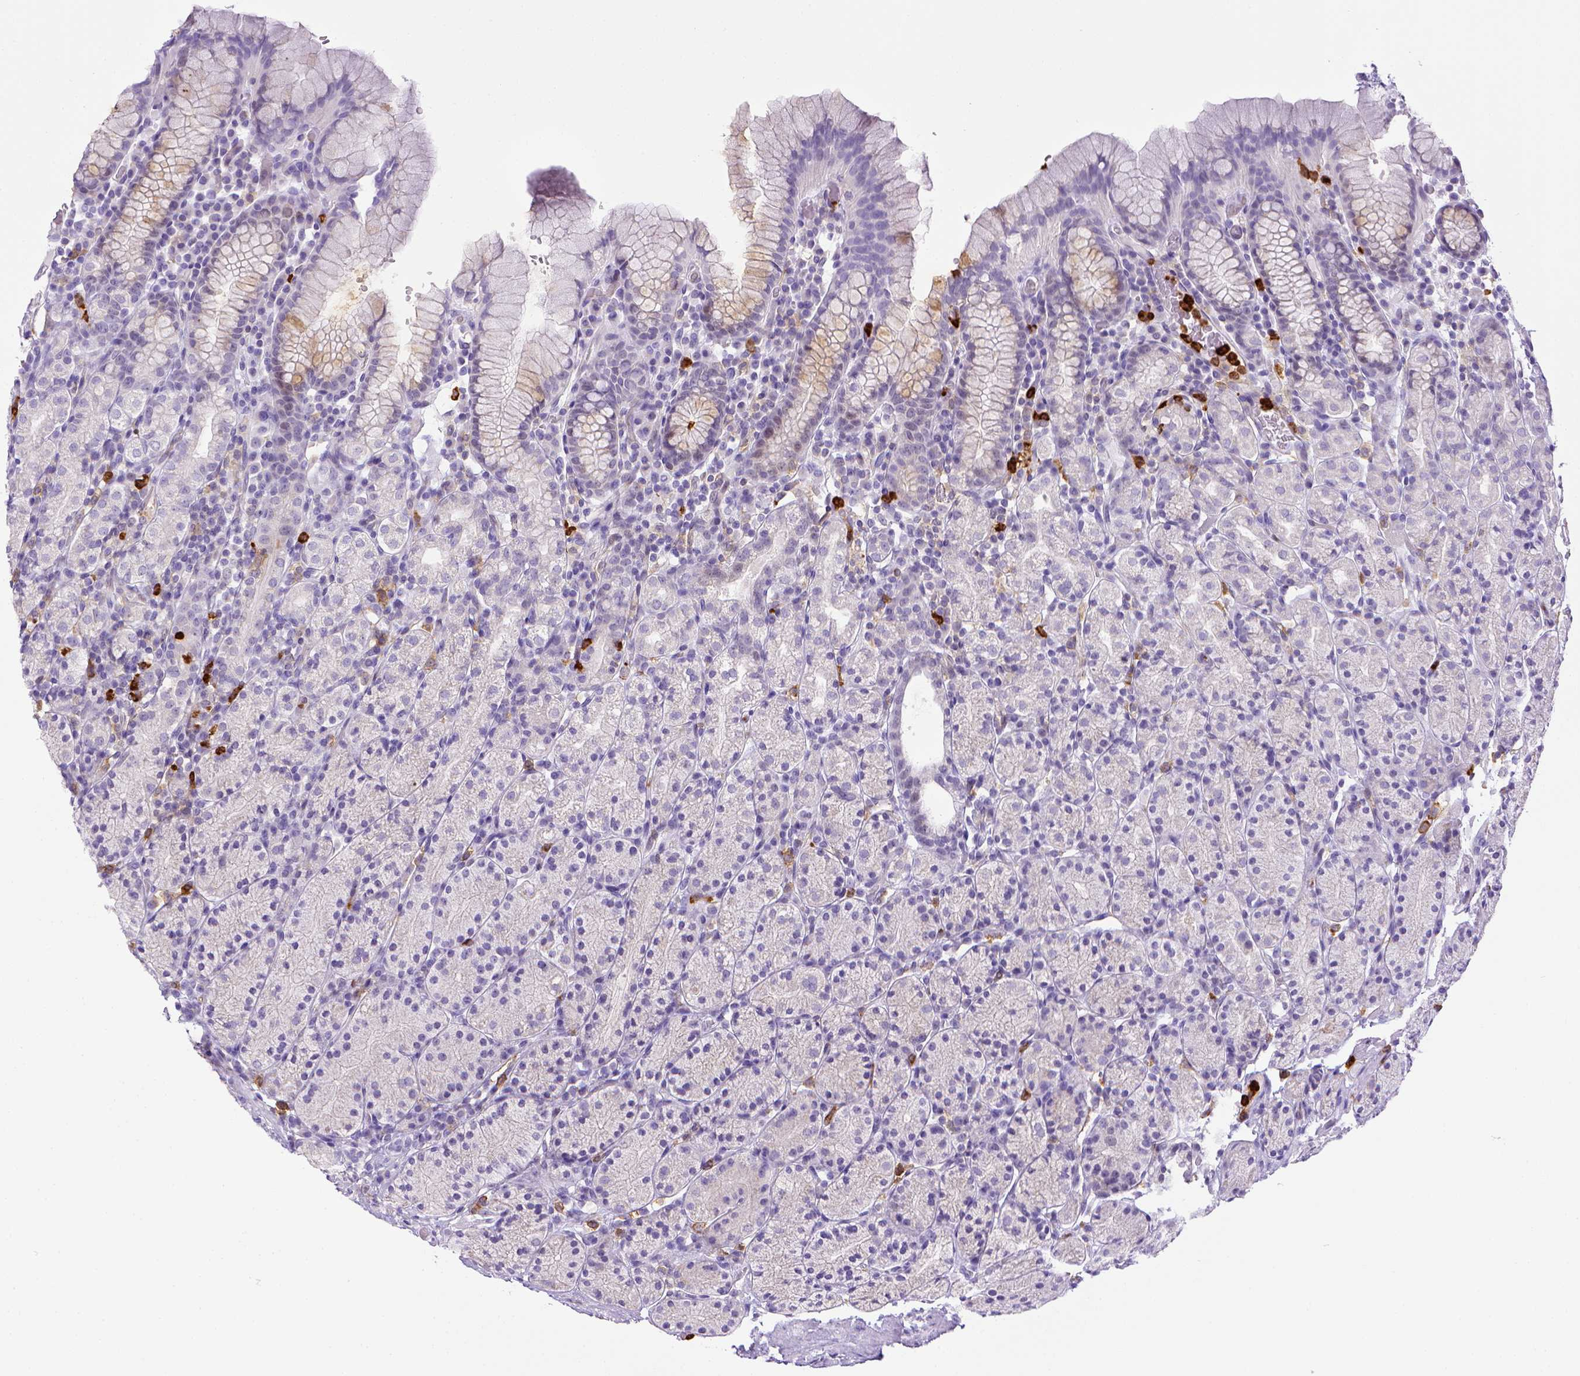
{"staining": {"intensity": "negative", "quantity": "none", "location": "none"}, "tissue": "stomach", "cell_type": "Glandular cells", "image_type": "normal", "snomed": [{"axis": "morphology", "description": "Normal tissue, NOS"}, {"axis": "topography", "description": "Stomach, upper"}, {"axis": "topography", "description": "Stomach"}], "caption": "A micrograph of stomach stained for a protein reveals no brown staining in glandular cells.", "gene": "ITGAM", "patient": {"sex": "male", "age": 62}}